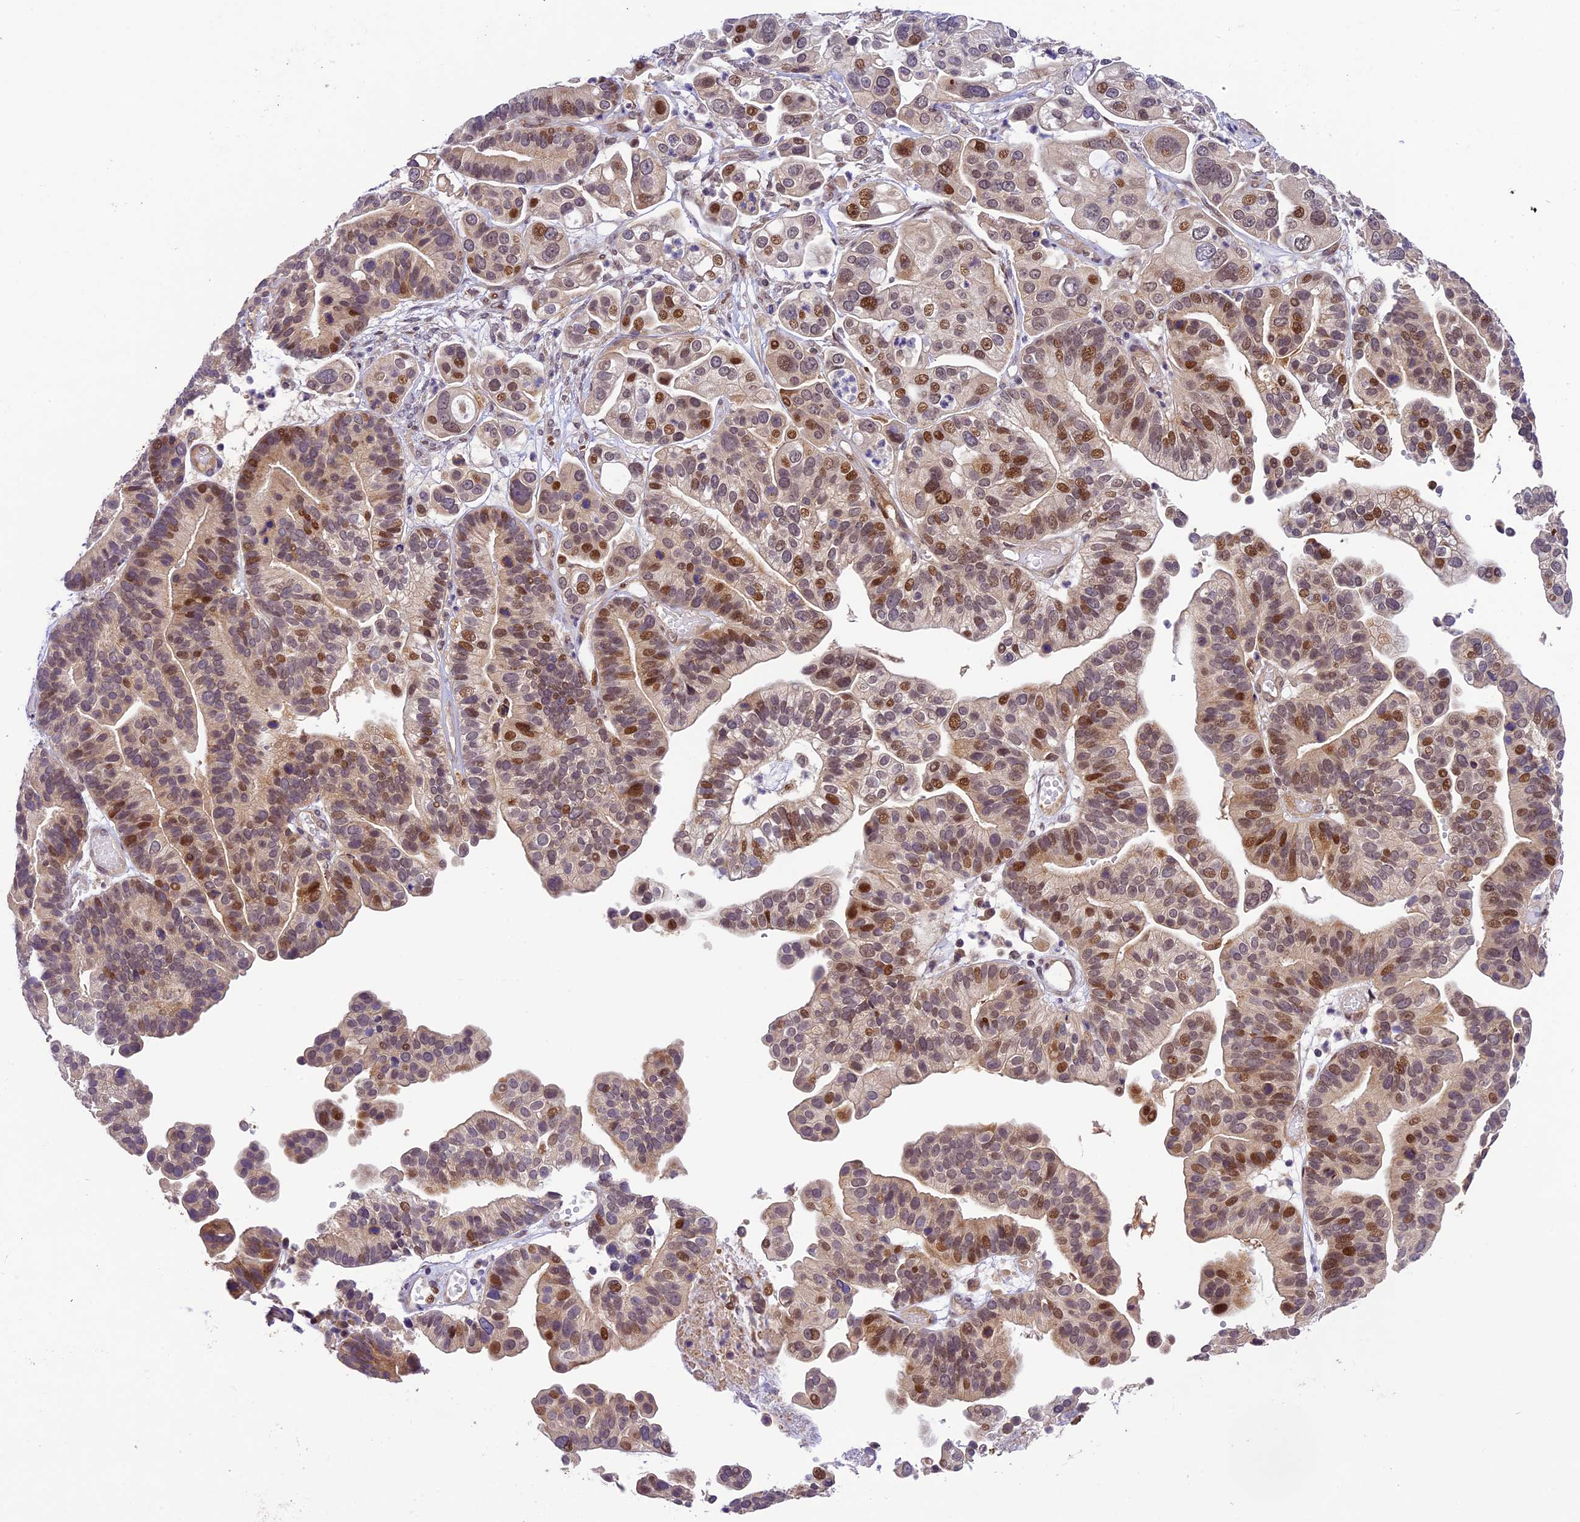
{"staining": {"intensity": "strong", "quantity": "25%-75%", "location": "nuclear"}, "tissue": "ovarian cancer", "cell_type": "Tumor cells", "image_type": "cancer", "snomed": [{"axis": "morphology", "description": "Cystadenocarcinoma, serous, NOS"}, {"axis": "topography", "description": "Ovary"}], "caption": "Immunohistochemical staining of ovarian cancer reveals high levels of strong nuclear protein staining in approximately 25%-75% of tumor cells.", "gene": "NEK8", "patient": {"sex": "female", "age": 56}}